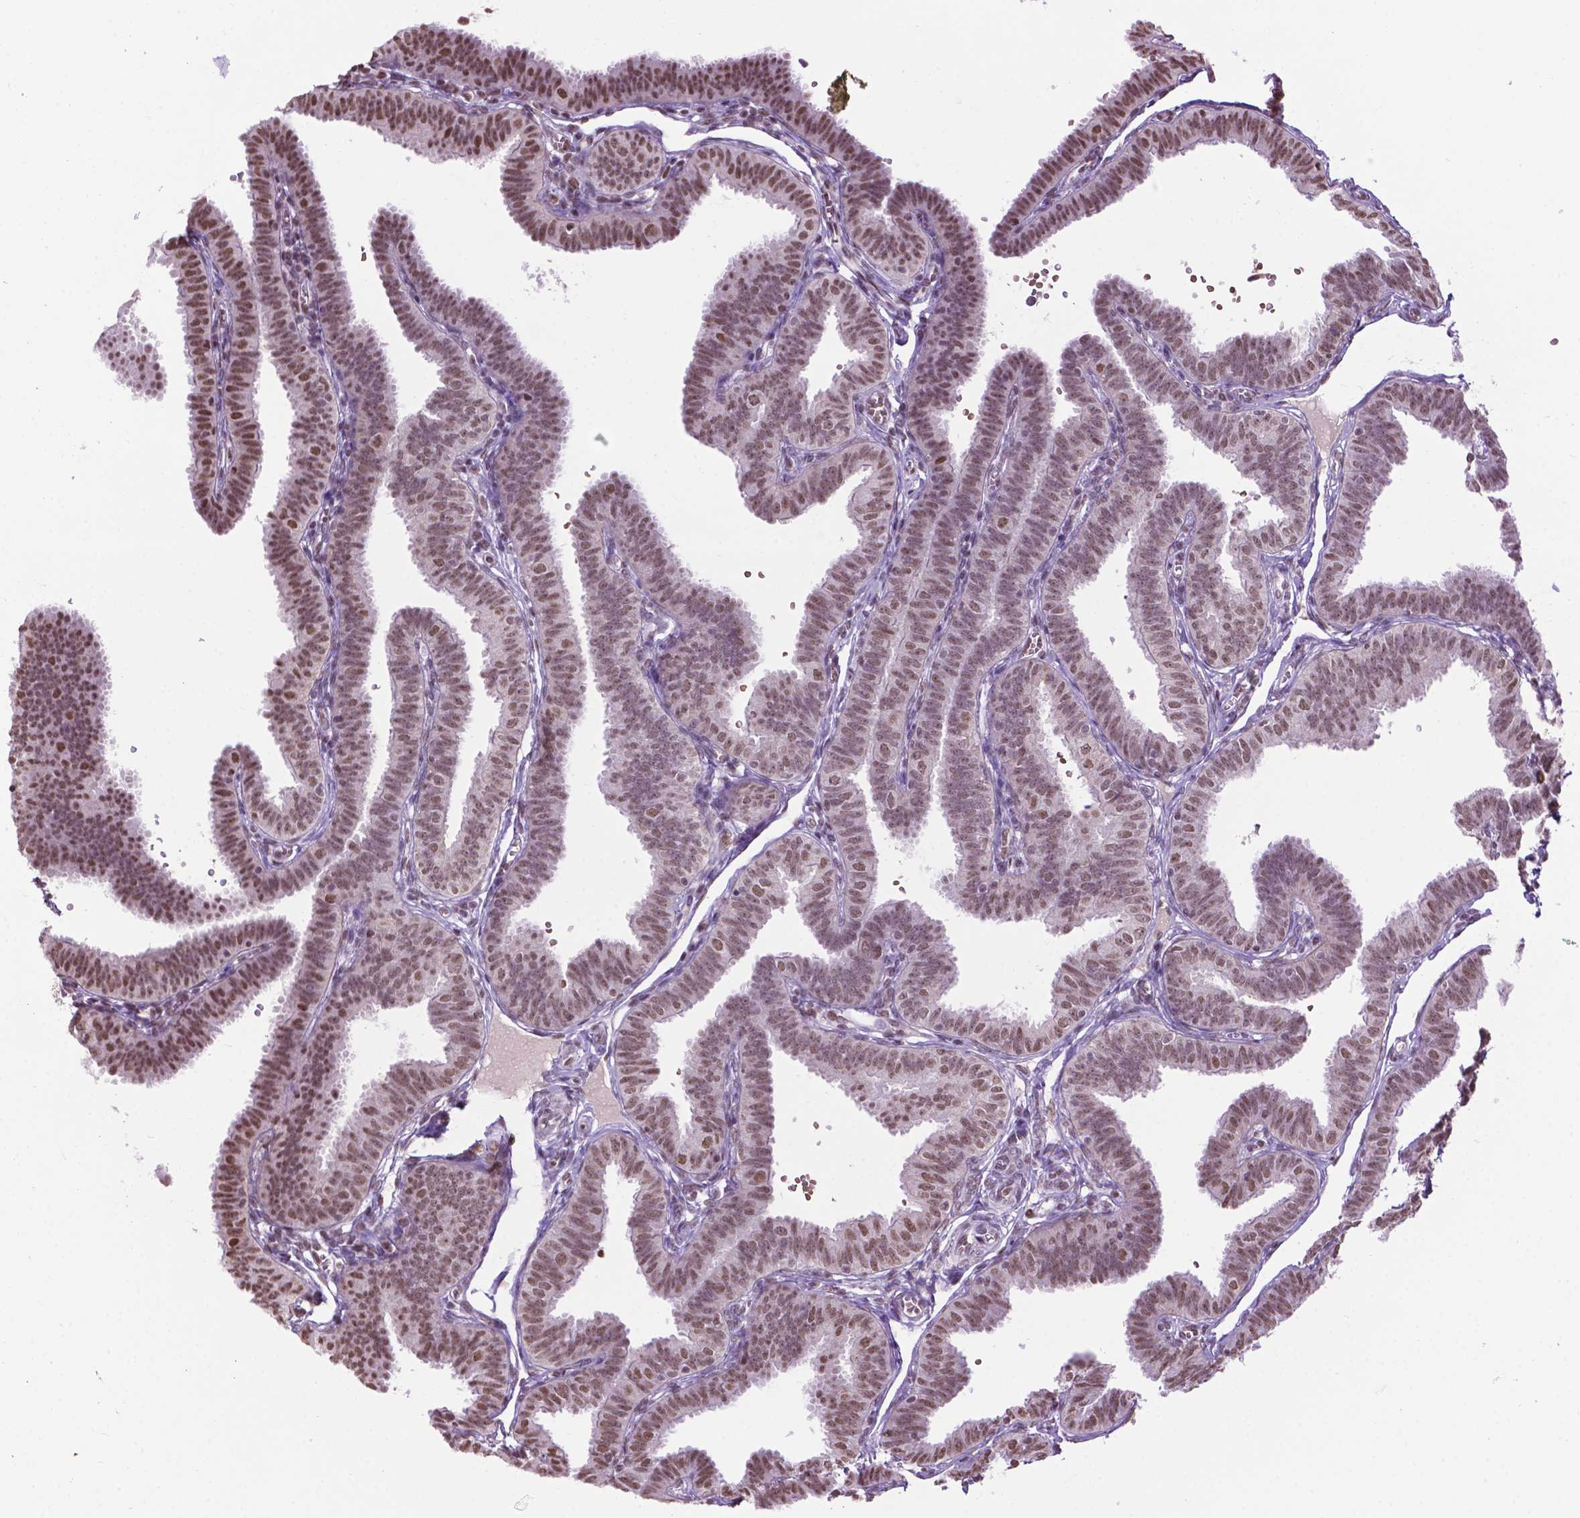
{"staining": {"intensity": "moderate", "quantity": ">75%", "location": "nuclear"}, "tissue": "fallopian tube", "cell_type": "Glandular cells", "image_type": "normal", "snomed": [{"axis": "morphology", "description": "Normal tissue, NOS"}, {"axis": "topography", "description": "Fallopian tube"}], "caption": "IHC photomicrograph of normal fallopian tube: fallopian tube stained using immunohistochemistry (IHC) reveals medium levels of moderate protein expression localized specifically in the nuclear of glandular cells, appearing as a nuclear brown color.", "gene": "COL23A1", "patient": {"sex": "female", "age": 25}}